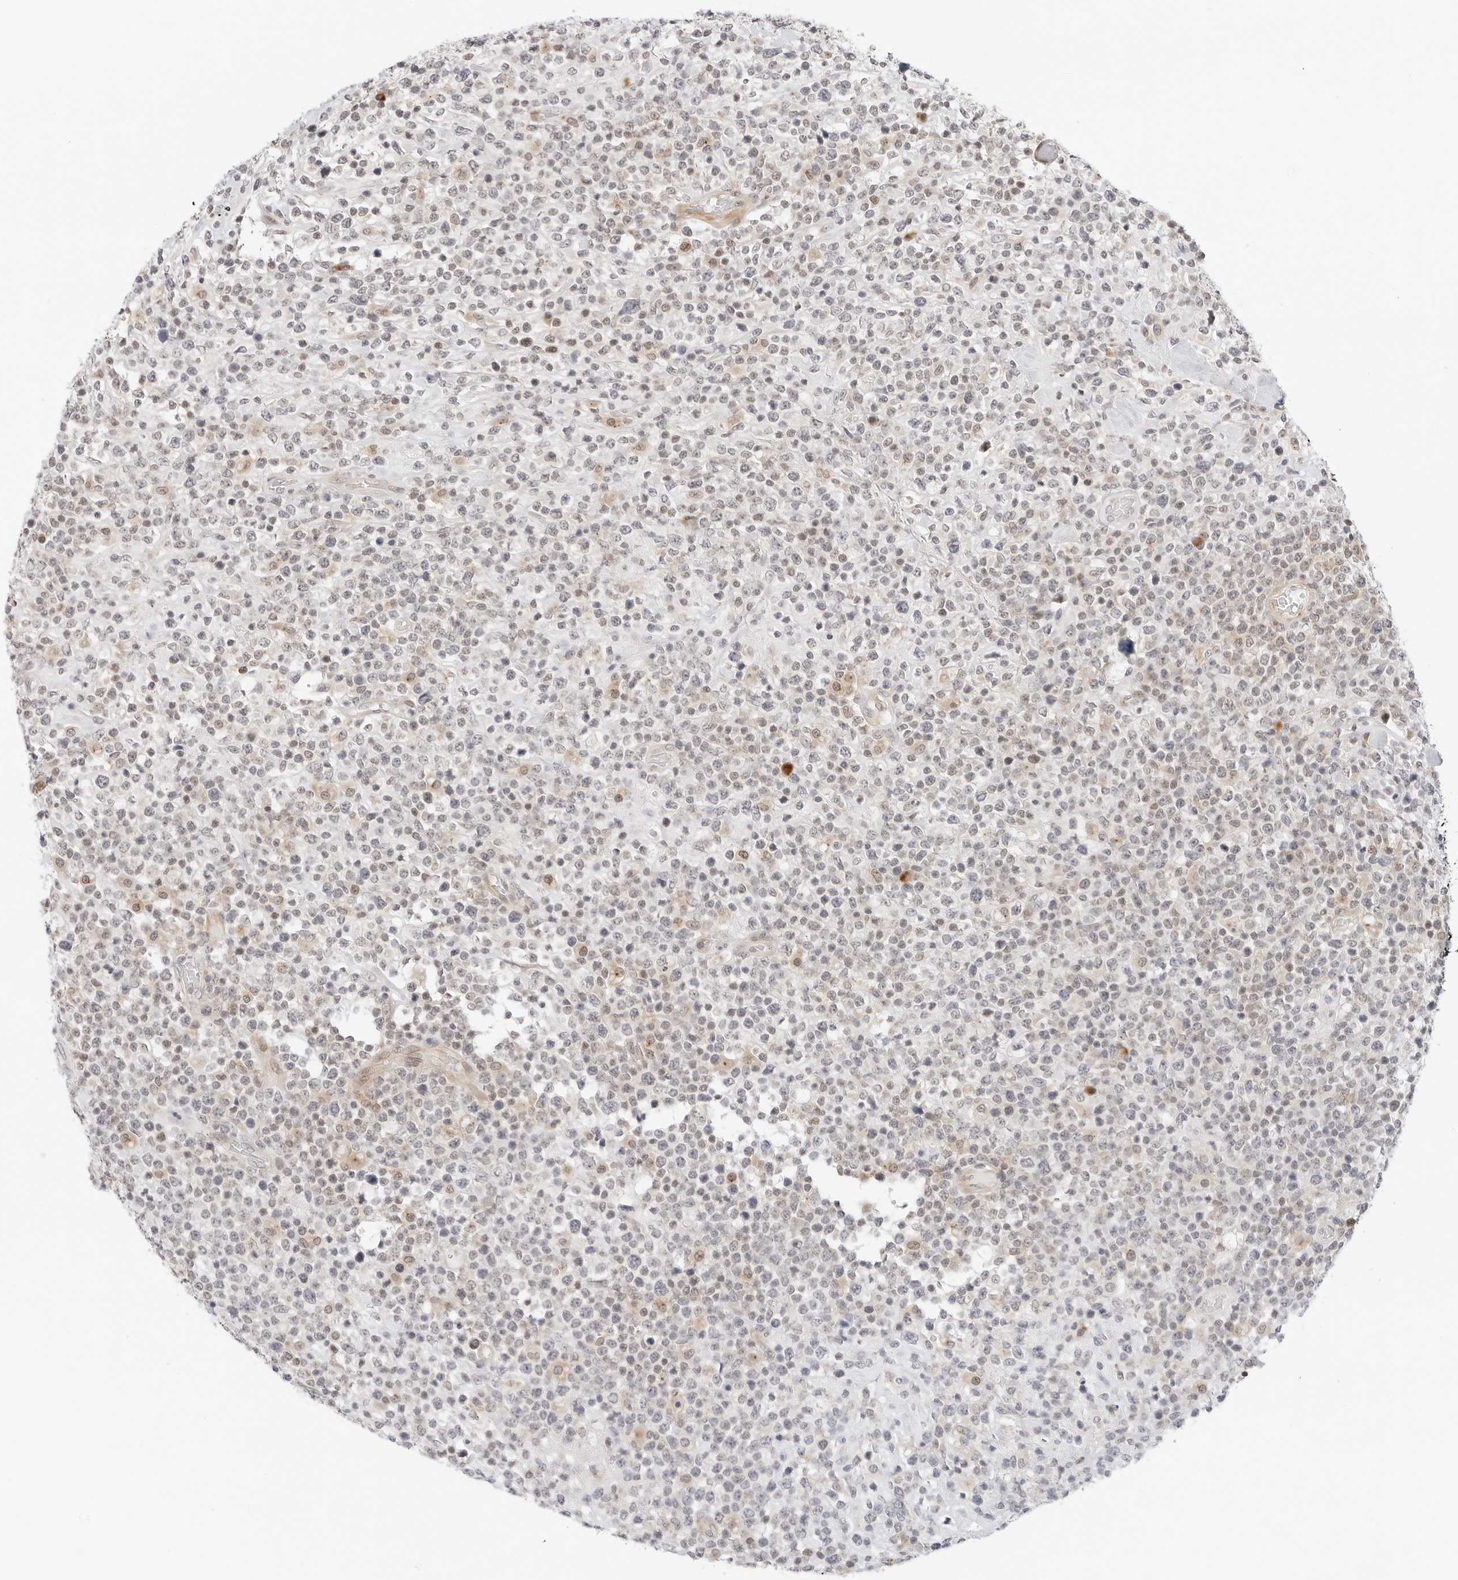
{"staining": {"intensity": "weak", "quantity": "<25%", "location": "cytoplasmic/membranous,nuclear"}, "tissue": "lymphoma", "cell_type": "Tumor cells", "image_type": "cancer", "snomed": [{"axis": "morphology", "description": "Malignant lymphoma, non-Hodgkin's type, High grade"}, {"axis": "topography", "description": "Colon"}], "caption": "Human high-grade malignant lymphoma, non-Hodgkin's type stained for a protein using immunohistochemistry exhibits no expression in tumor cells.", "gene": "PARP10", "patient": {"sex": "female", "age": 53}}